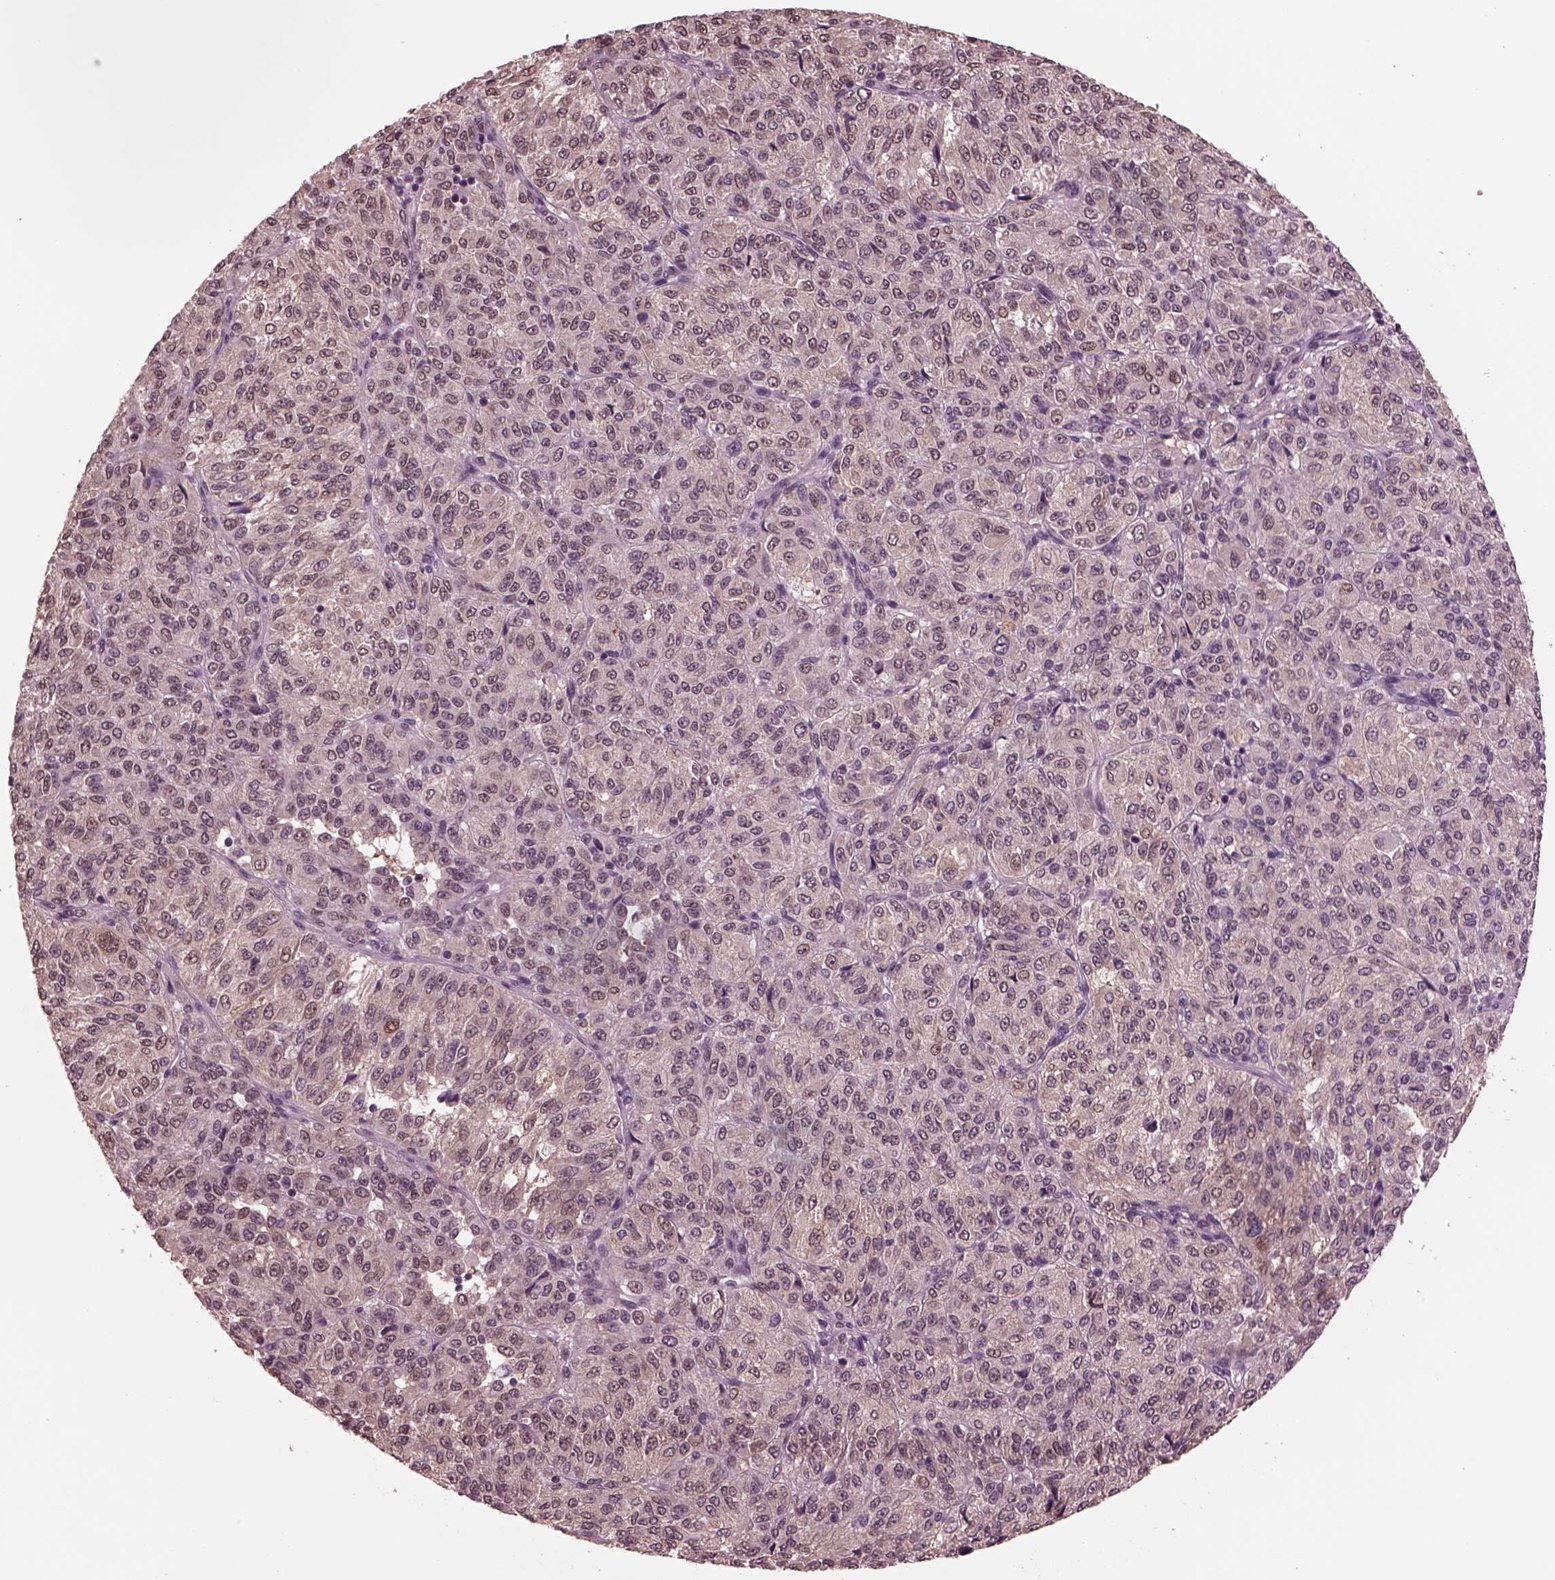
{"staining": {"intensity": "weak", "quantity": "<25%", "location": "nuclear"}, "tissue": "melanoma", "cell_type": "Tumor cells", "image_type": "cancer", "snomed": [{"axis": "morphology", "description": "Malignant melanoma, Metastatic site"}, {"axis": "topography", "description": "Brain"}], "caption": "Immunohistochemistry of human malignant melanoma (metastatic site) demonstrates no positivity in tumor cells.", "gene": "NAP1L5", "patient": {"sex": "female", "age": 56}}